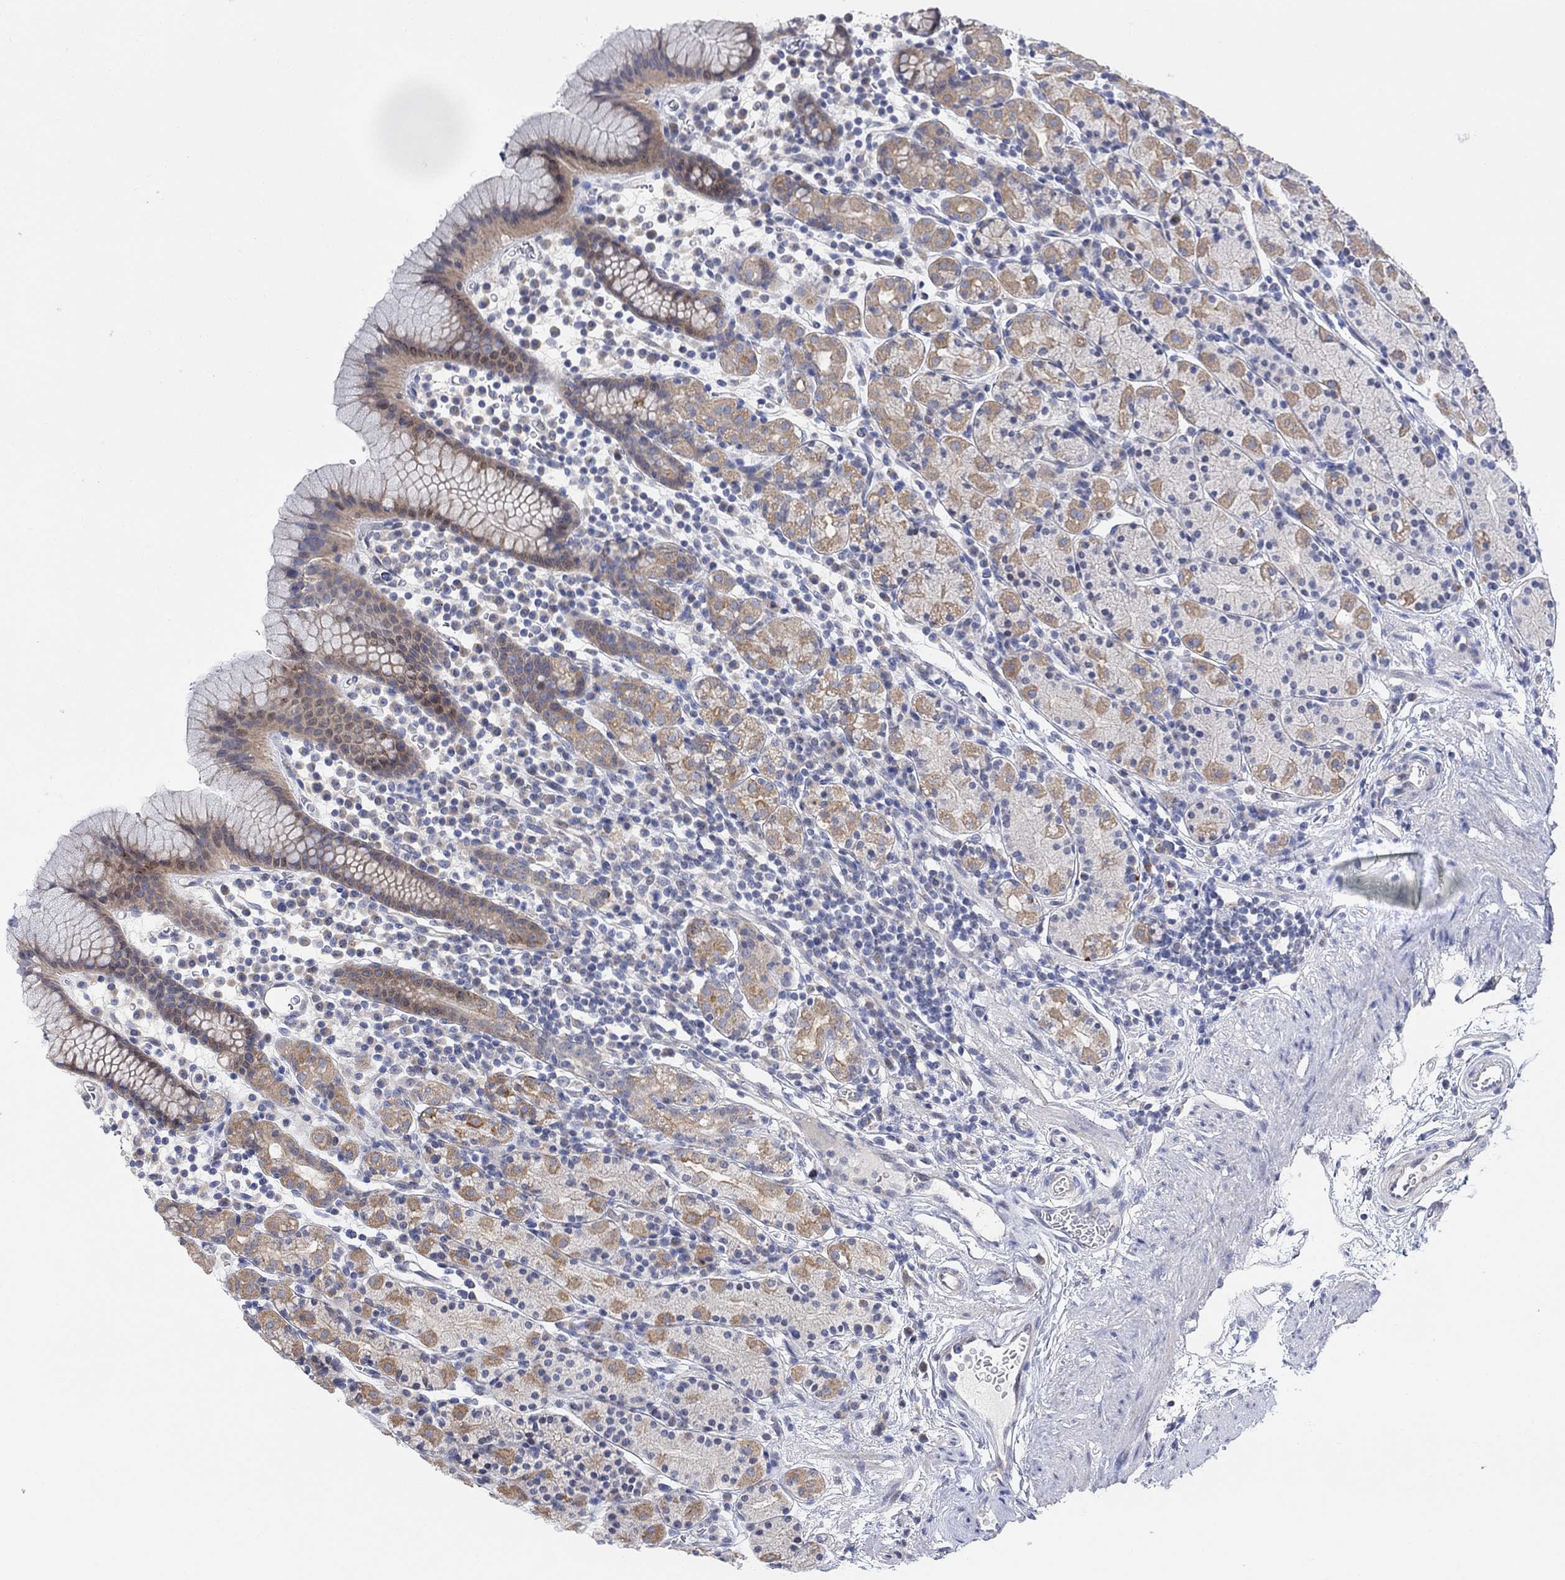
{"staining": {"intensity": "moderate", "quantity": "25%-75%", "location": "cytoplasmic/membranous"}, "tissue": "stomach", "cell_type": "Glandular cells", "image_type": "normal", "snomed": [{"axis": "morphology", "description": "Normal tissue, NOS"}, {"axis": "topography", "description": "Stomach, upper"}, {"axis": "topography", "description": "Stomach"}], "caption": "Immunohistochemistry (DAB (3,3'-diaminobenzidine)) staining of unremarkable stomach reveals moderate cytoplasmic/membranous protein positivity in approximately 25%-75% of glandular cells. The staining was performed using DAB (3,3'-diaminobenzidine) to visualize the protein expression in brown, while the nuclei were stained in blue with hematoxylin (Magnification: 20x).", "gene": "CNTF", "patient": {"sex": "male", "age": 62}}